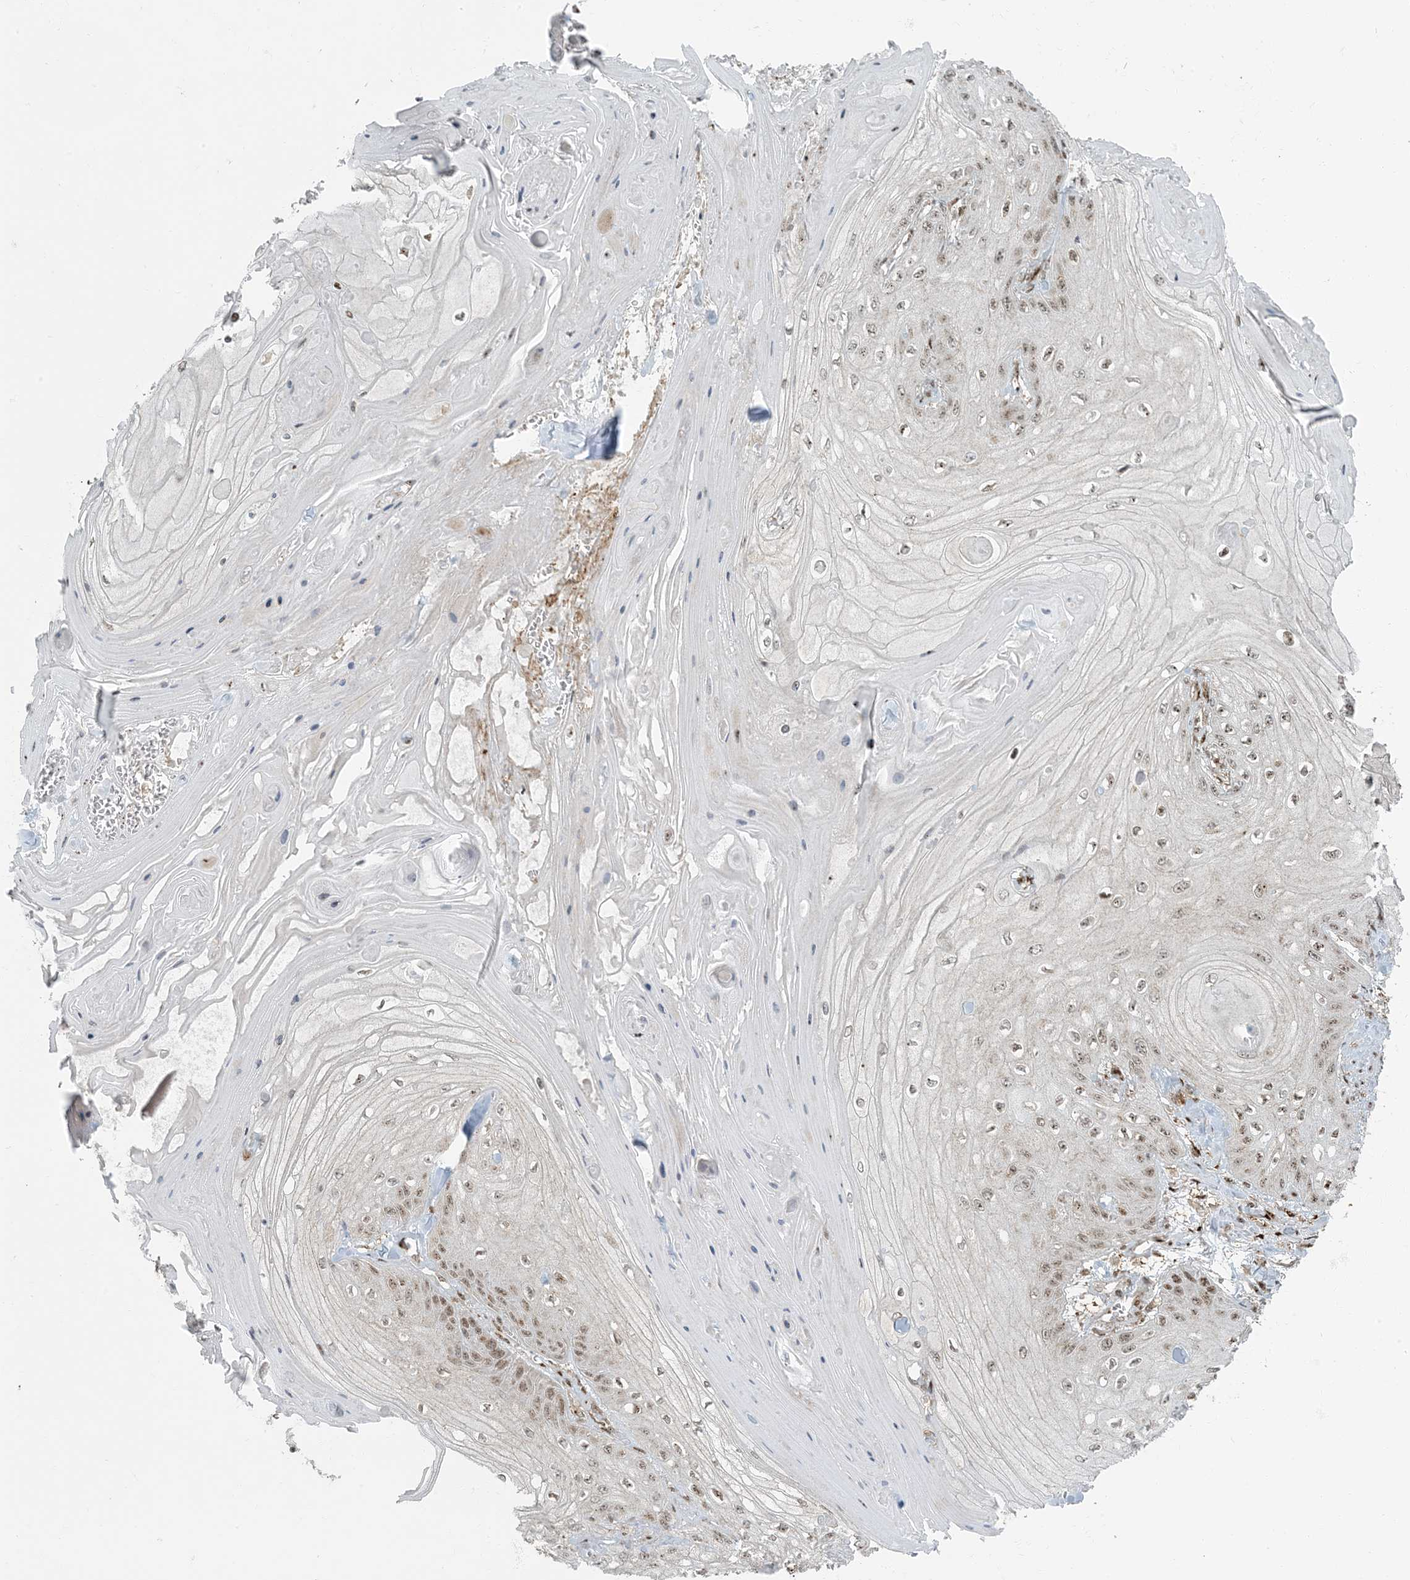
{"staining": {"intensity": "moderate", "quantity": ">75%", "location": "nuclear"}, "tissue": "skin cancer", "cell_type": "Tumor cells", "image_type": "cancer", "snomed": [{"axis": "morphology", "description": "Squamous cell carcinoma, NOS"}, {"axis": "topography", "description": "Skin"}], "caption": "DAB immunohistochemical staining of skin cancer (squamous cell carcinoma) demonstrates moderate nuclear protein expression in about >75% of tumor cells.", "gene": "MBD1", "patient": {"sex": "male", "age": 74}}